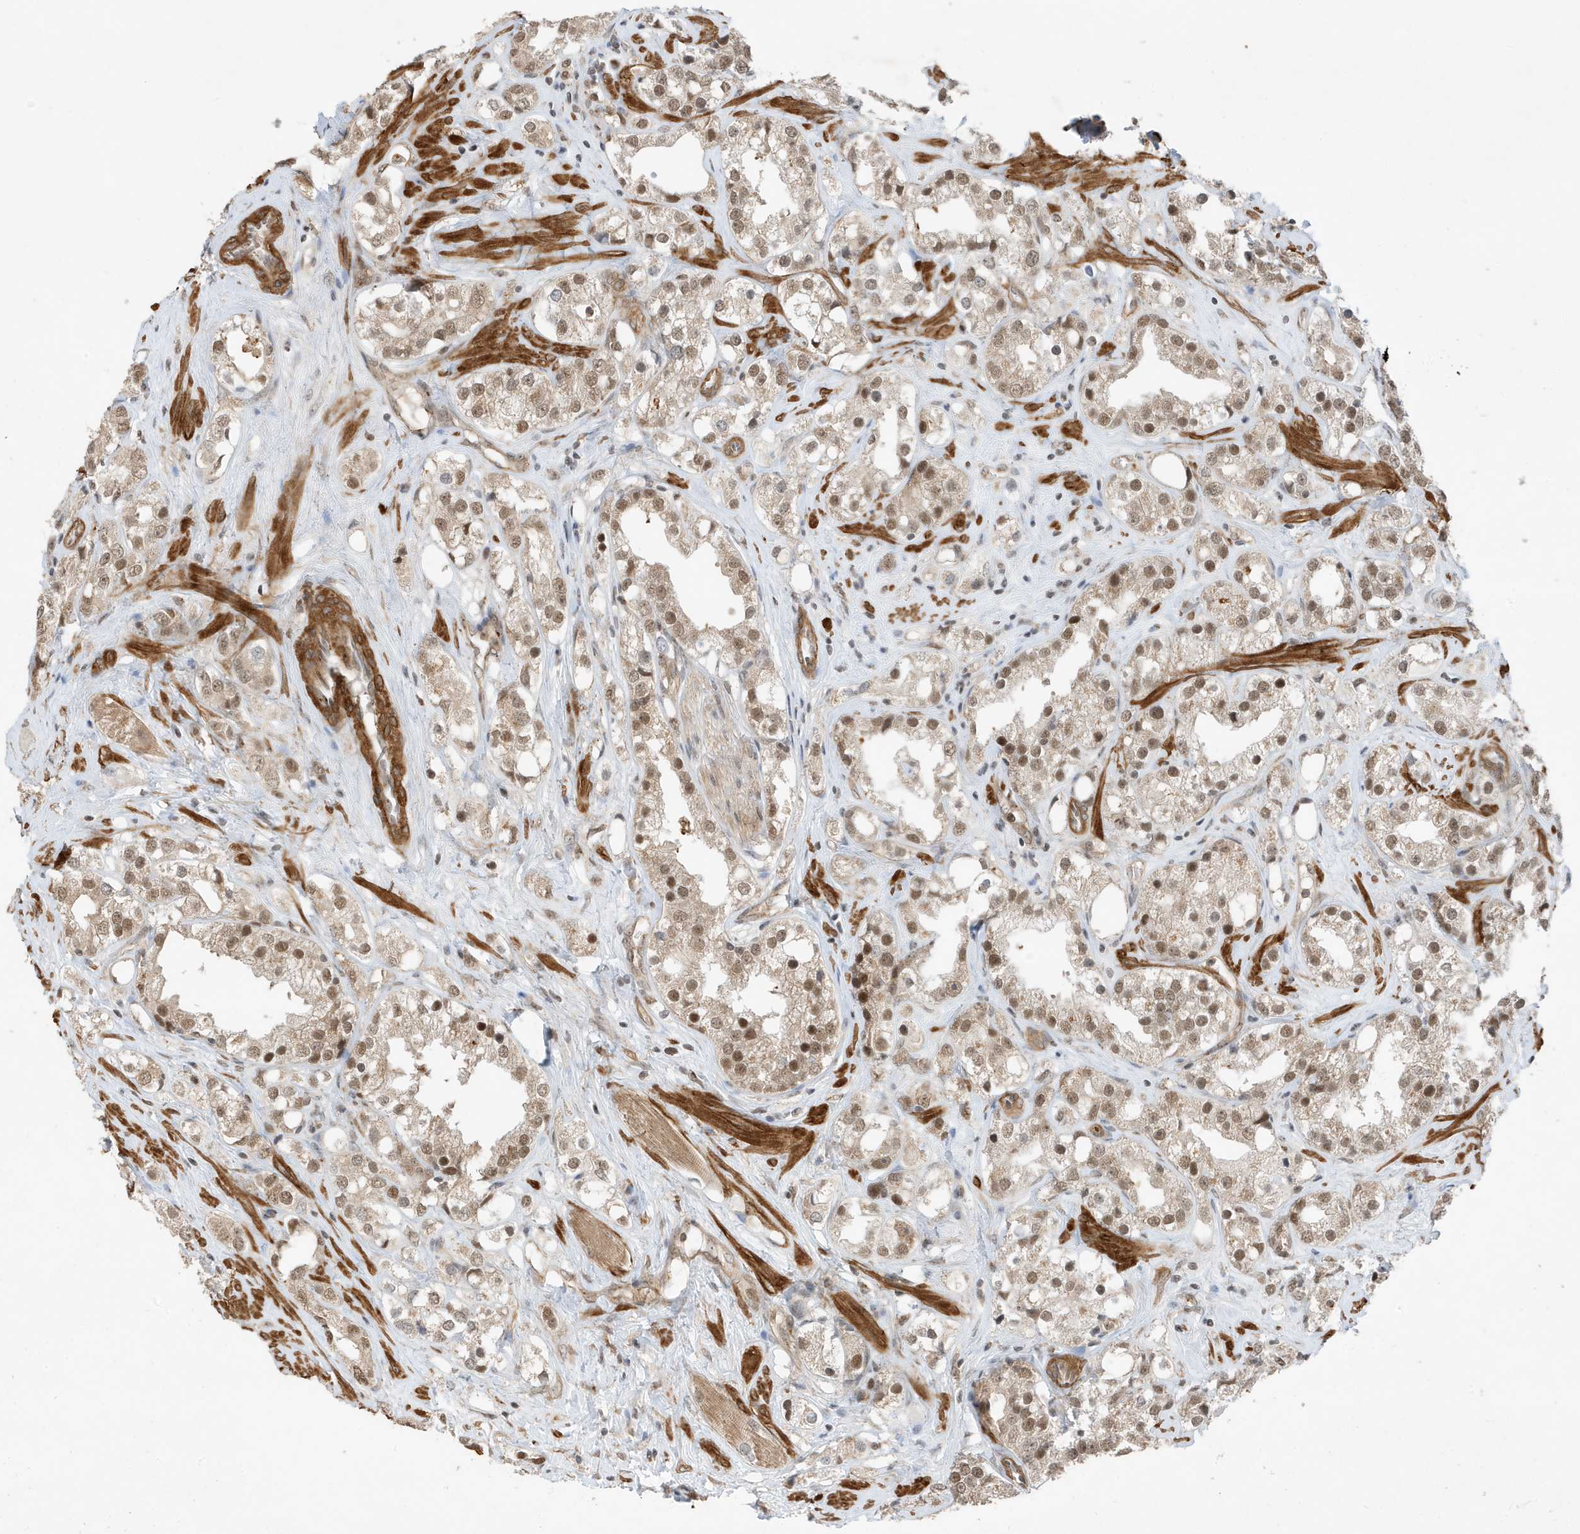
{"staining": {"intensity": "moderate", "quantity": "25%-75%", "location": "nuclear"}, "tissue": "prostate cancer", "cell_type": "Tumor cells", "image_type": "cancer", "snomed": [{"axis": "morphology", "description": "Adenocarcinoma, NOS"}, {"axis": "topography", "description": "Prostate"}], "caption": "DAB (3,3'-diaminobenzidine) immunohistochemical staining of human prostate adenocarcinoma reveals moderate nuclear protein staining in about 25%-75% of tumor cells.", "gene": "MAST3", "patient": {"sex": "male", "age": 79}}